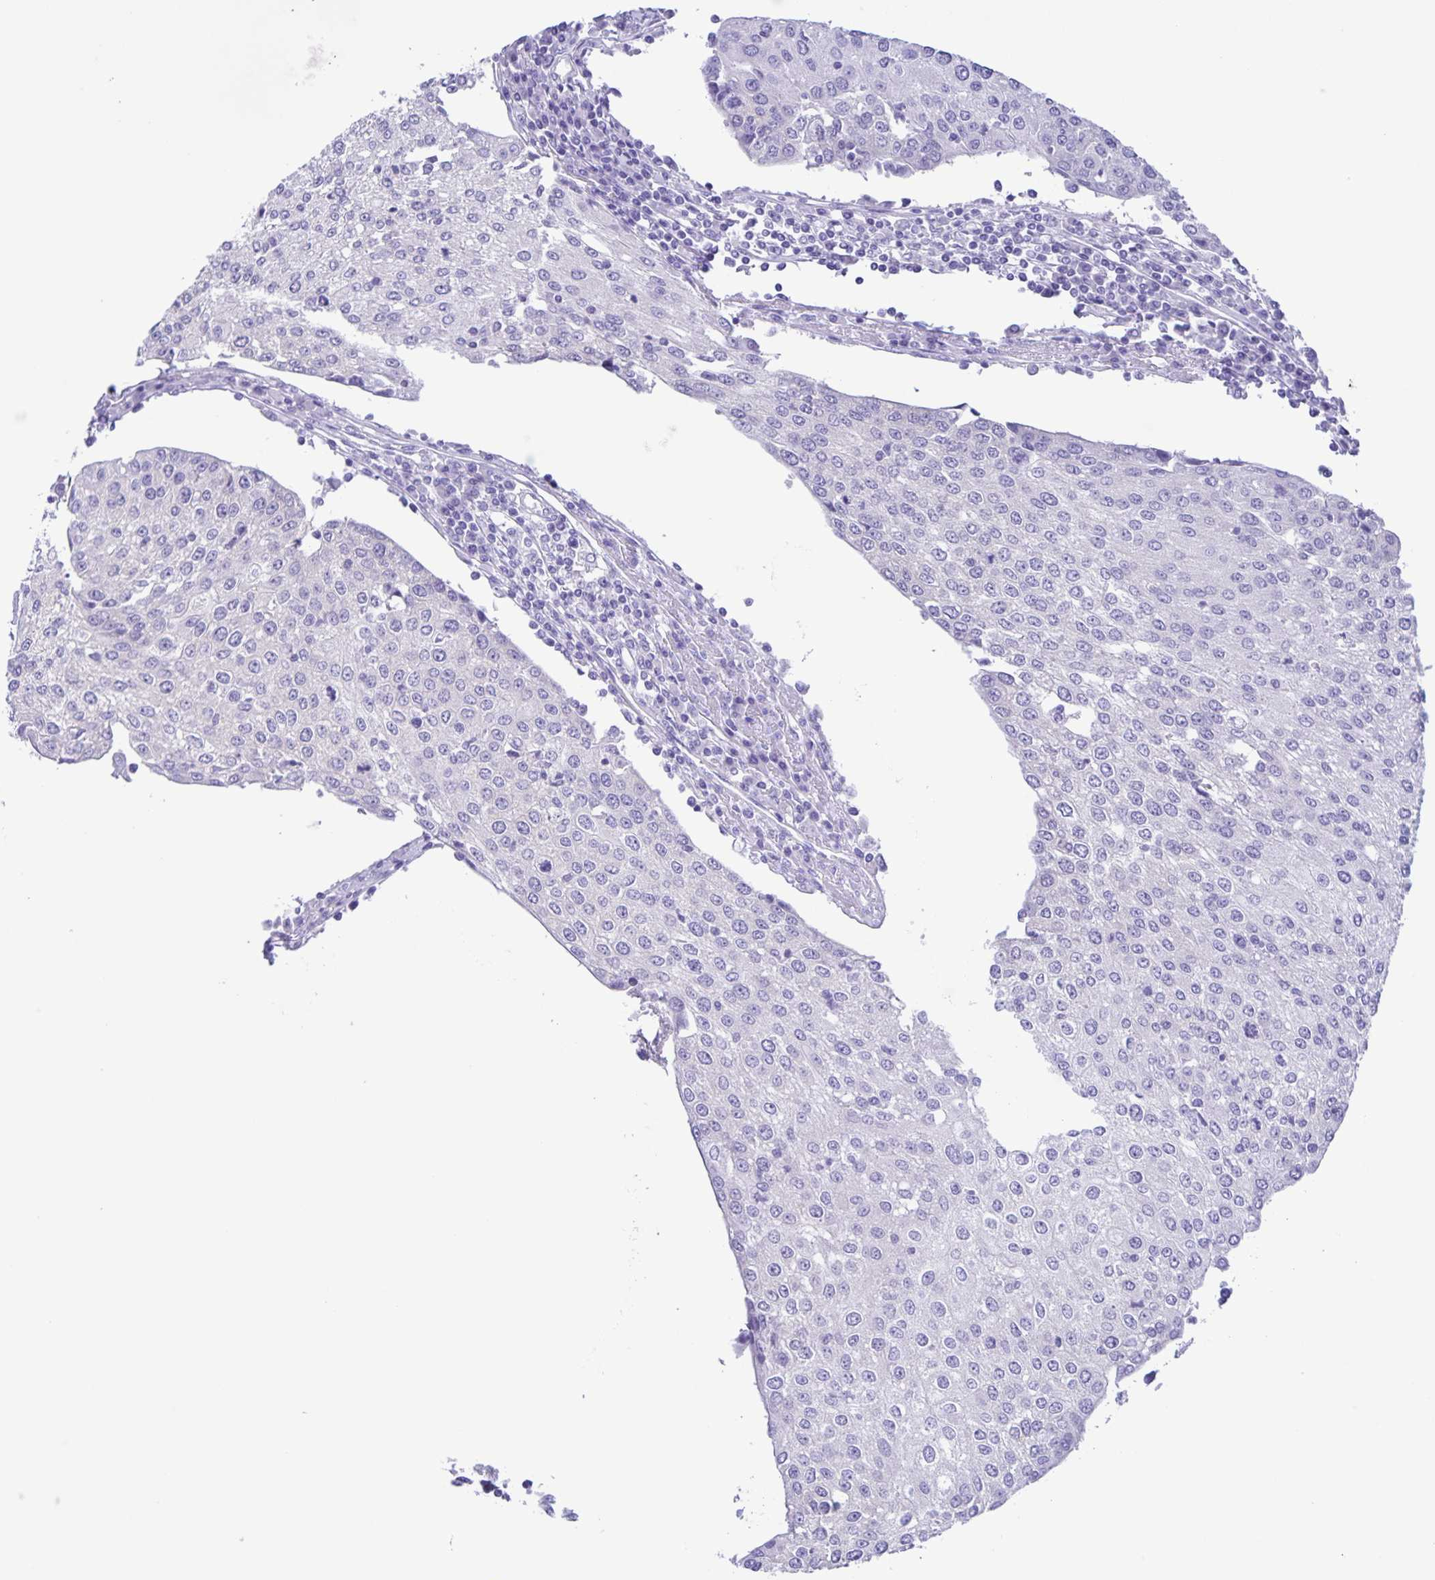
{"staining": {"intensity": "negative", "quantity": "none", "location": "none"}, "tissue": "urothelial cancer", "cell_type": "Tumor cells", "image_type": "cancer", "snomed": [{"axis": "morphology", "description": "Urothelial carcinoma, High grade"}, {"axis": "topography", "description": "Urinary bladder"}], "caption": "Immunohistochemistry of human high-grade urothelial carcinoma exhibits no expression in tumor cells.", "gene": "CAPSL", "patient": {"sex": "female", "age": 85}}